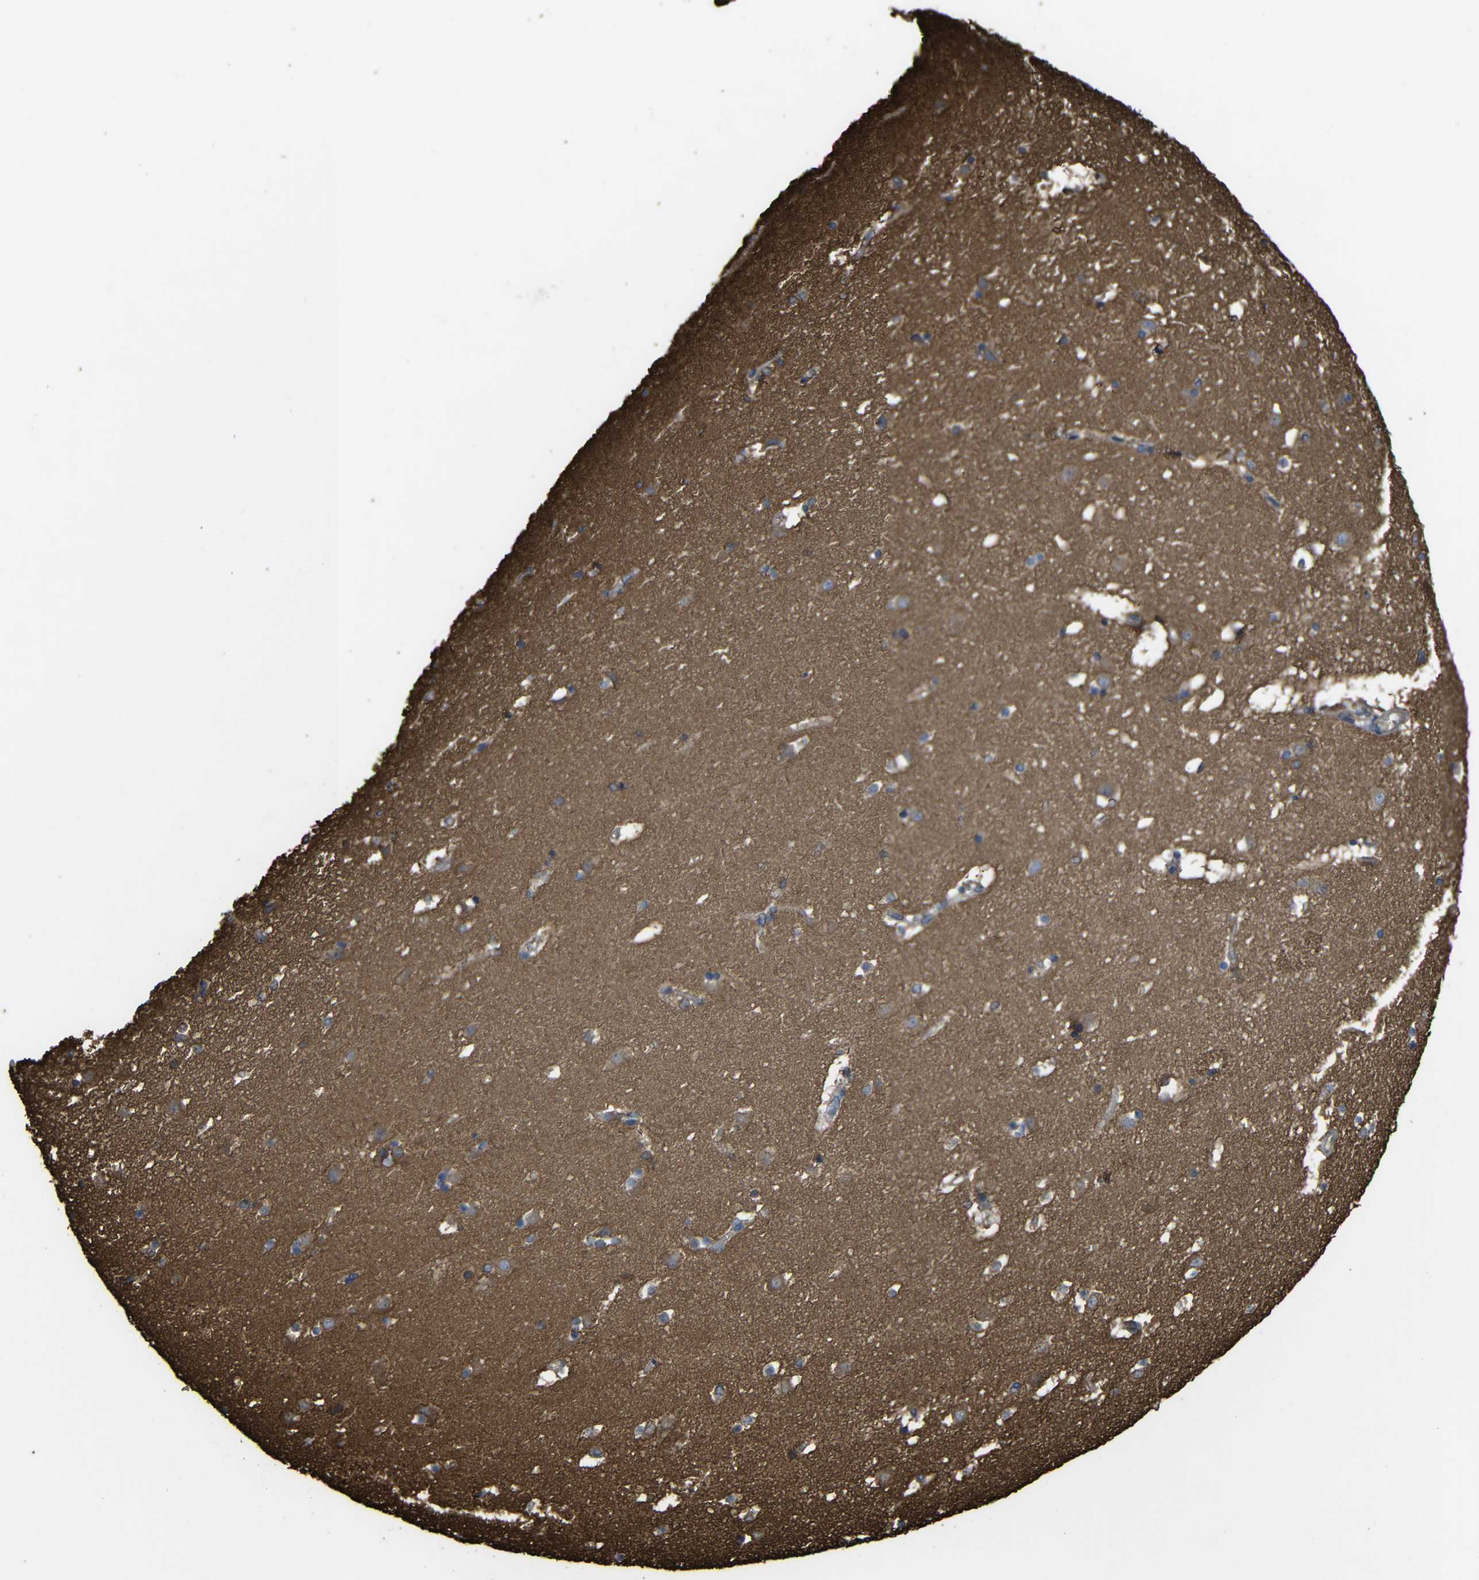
{"staining": {"intensity": "moderate", "quantity": "<25%", "location": "cytoplasmic/membranous"}, "tissue": "caudate", "cell_type": "Glial cells", "image_type": "normal", "snomed": [{"axis": "morphology", "description": "Normal tissue, NOS"}, {"axis": "topography", "description": "Lateral ventricle wall"}], "caption": "This micrograph shows IHC staining of benign caudate, with low moderate cytoplasmic/membranous staining in about <25% of glial cells.", "gene": "TREM2", "patient": {"sex": "male", "age": 45}}